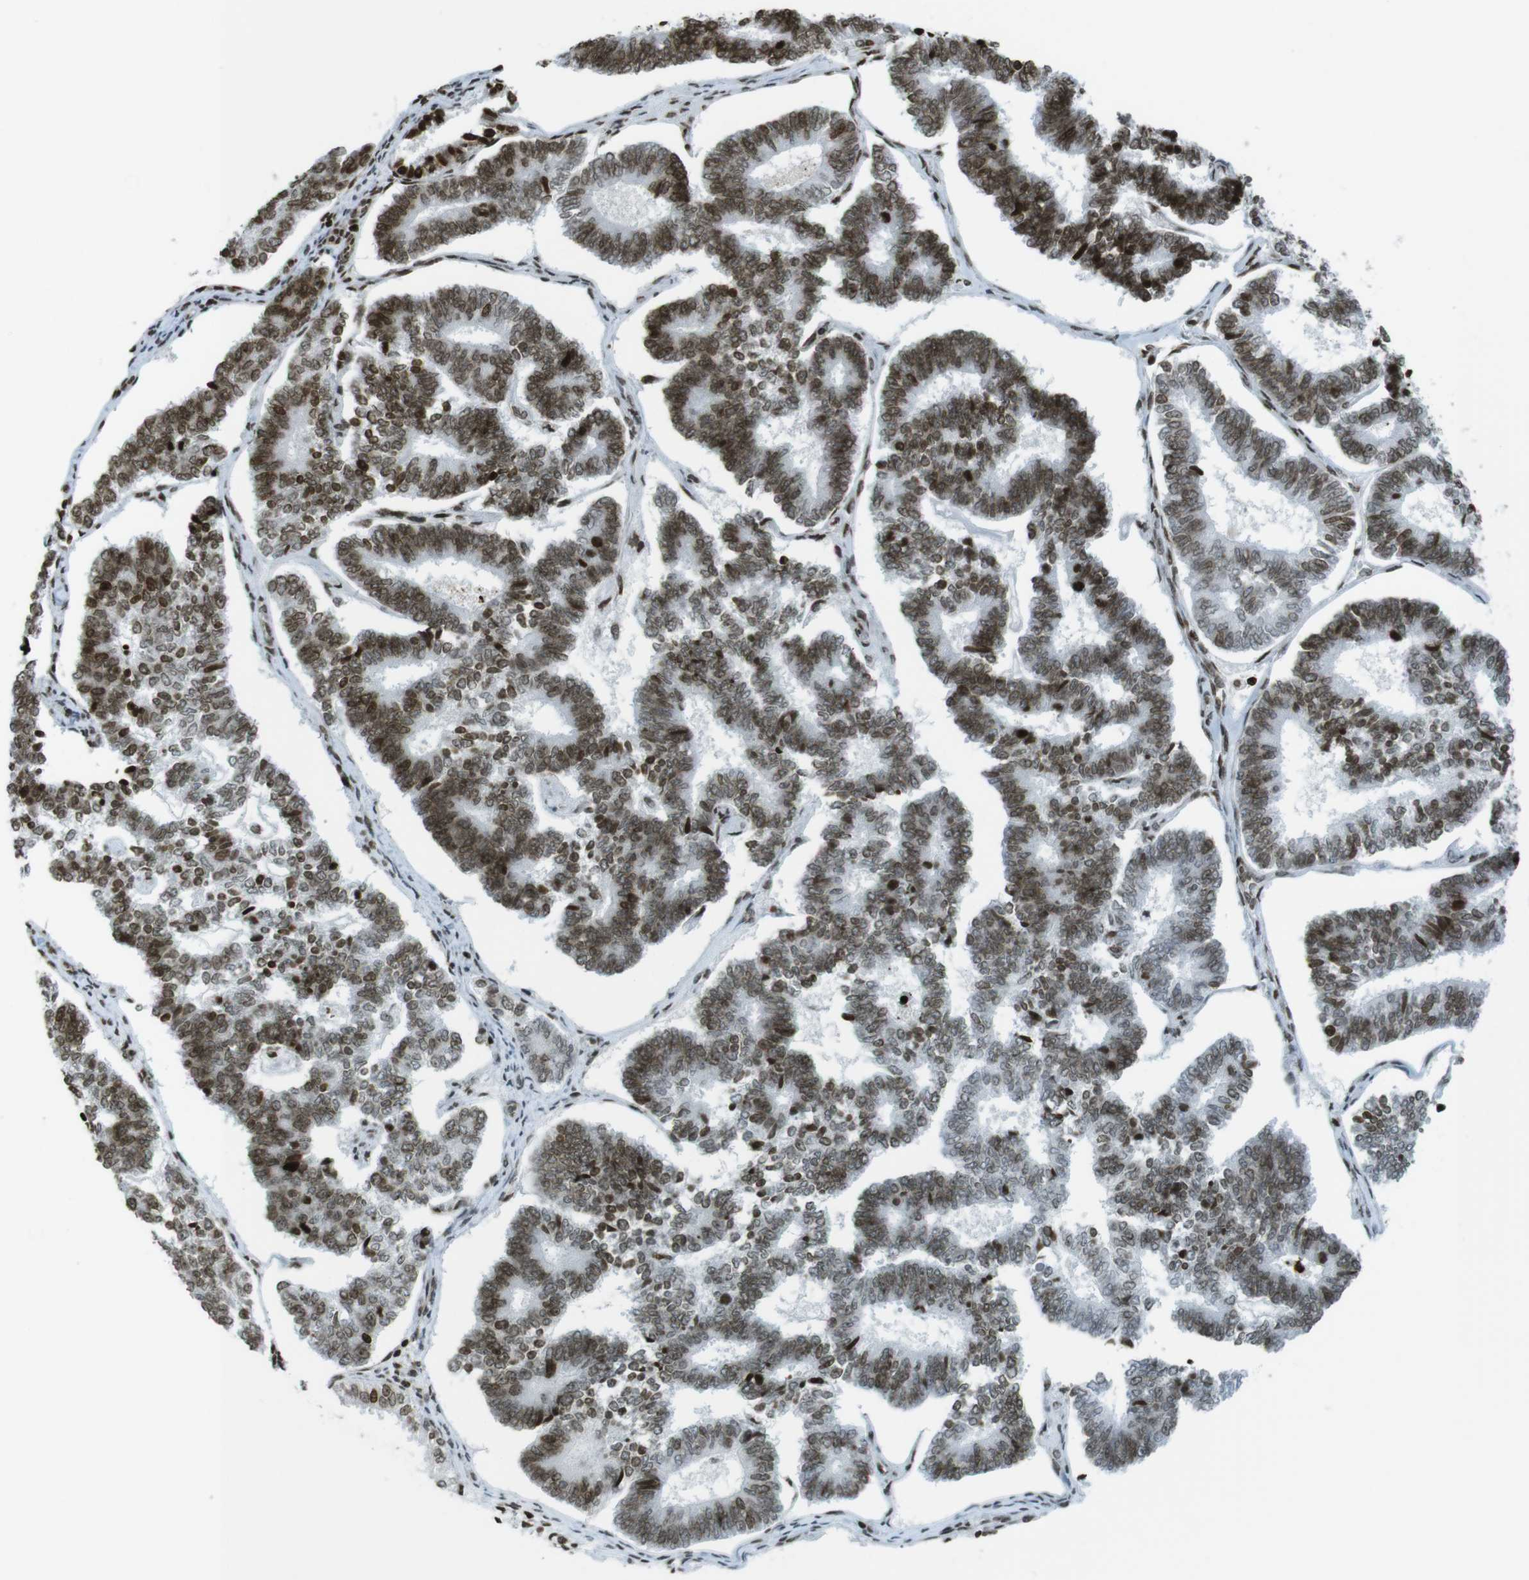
{"staining": {"intensity": "moderate", "quantity": ">75%", "location": "nuclear"}, "tissue": "endometrial cancer", "cell_type": "Tumor cells", "image_type": "cancer", "snomed": [{"axis": "morphology", "description": "Adenocarcinoma, NOS"}, {"axis": "topography", "description": "Endometrium"}], "caption": "Immunohistochemical staining of human adenocarcinoma (endometrial) demonstrates medium levels of moderate nuclear staining in about >75% of tumor cells.", "gene": "H2AC8", "patient": {"sex": "female", "age": 70}}